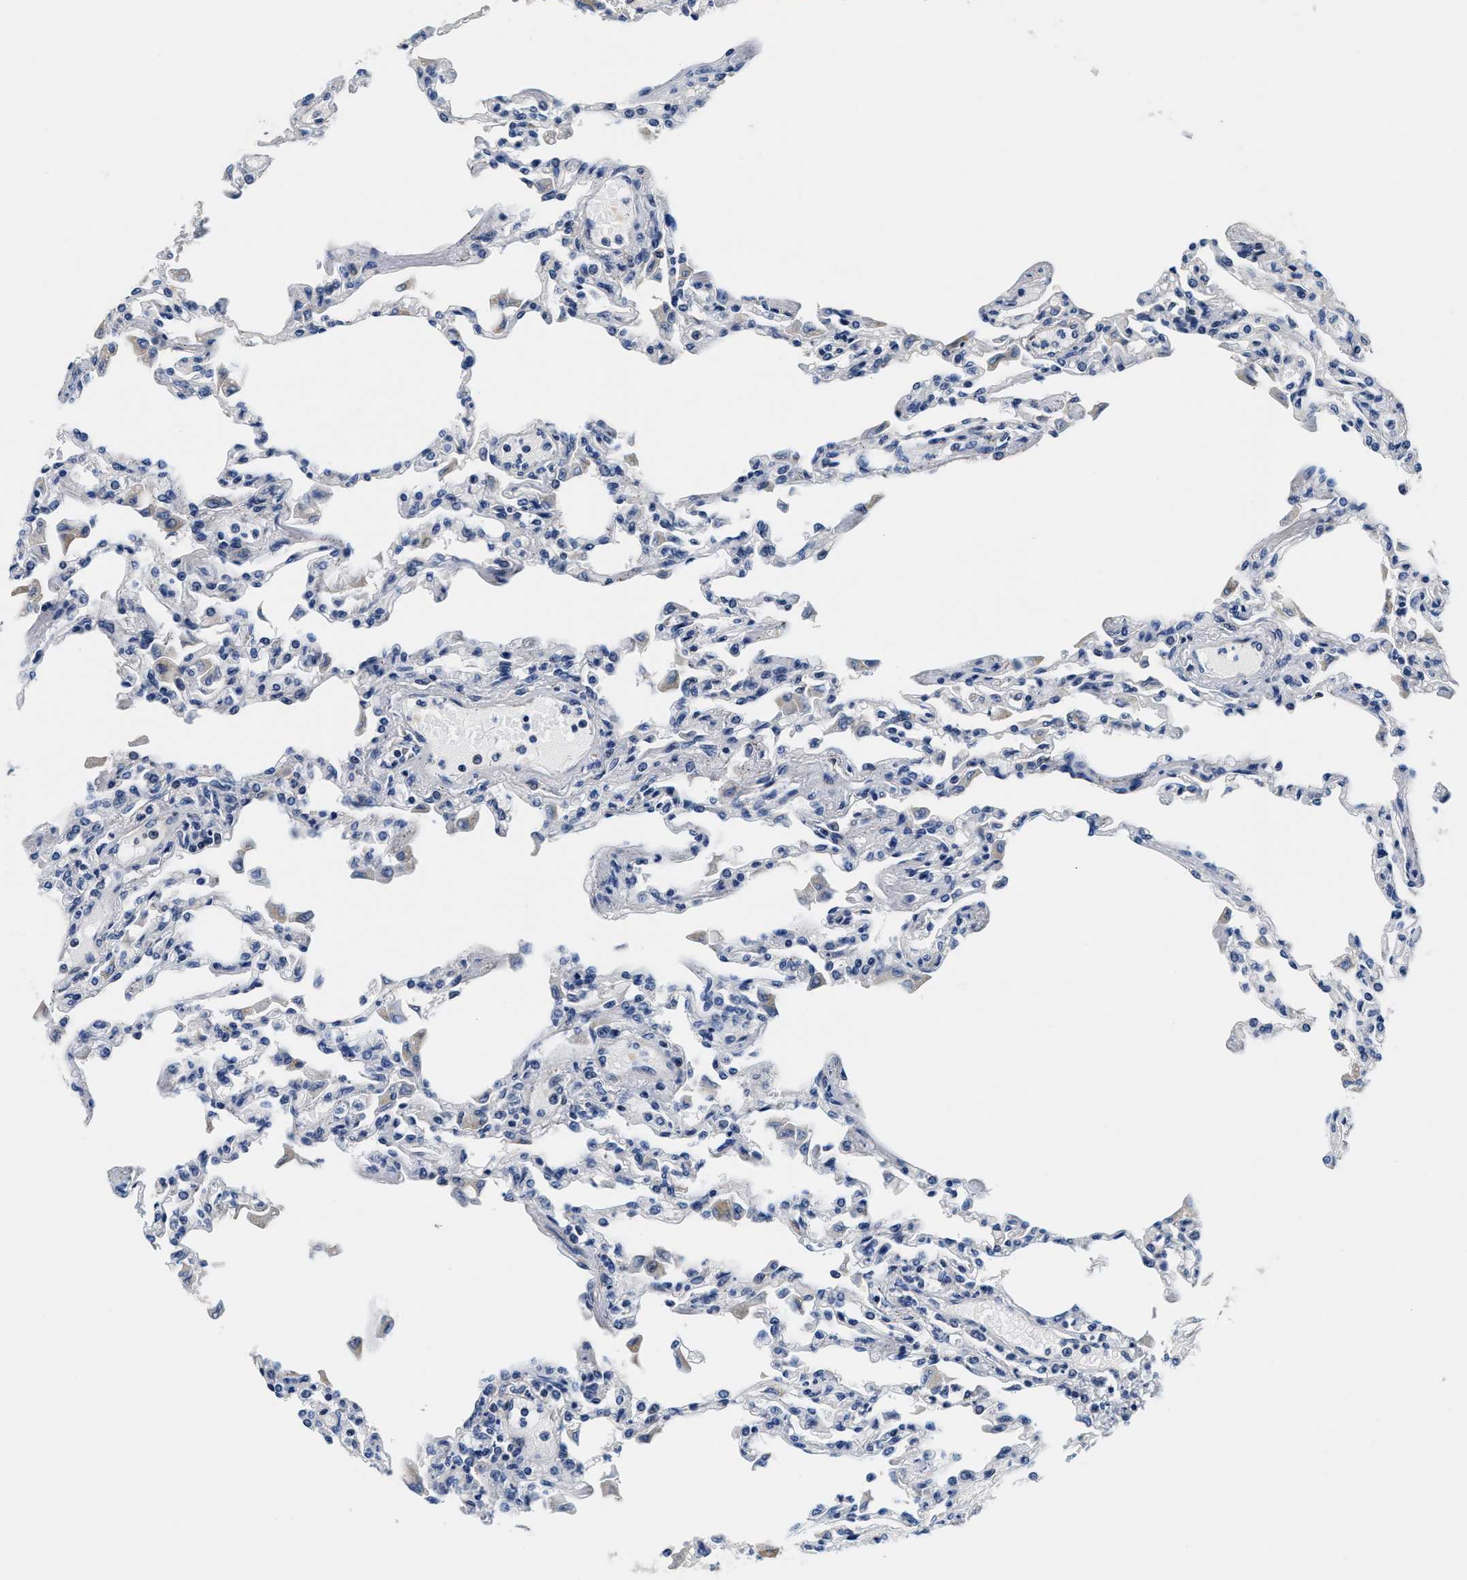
{"staining": {"intensity": "weak", "quantity": "<25%", "location": "cytoplasmic/membranous"}, "tissue": "lung", "cell_type": "Alveolar cells", "image_type": "normal", "snomed": [{"axis": "morphology", "description": "Normal tissue, NOS"}, {"axis": "topography", "description": "Bronchus"}, {"axis": "topography", "description": "Lung"}], "caption": "This image is of normal lung stained with immunohistochemistry to label a protein in brown with the nuclei are counter-stained blue. There is no staining in alveolar cells. (DAB (3,3'-diaminobenzidine) IHC visualized using brightfield microscopy, high magnification).", "gene": "ANKIB1", "patient": {"sex": "female", "age": 49}}